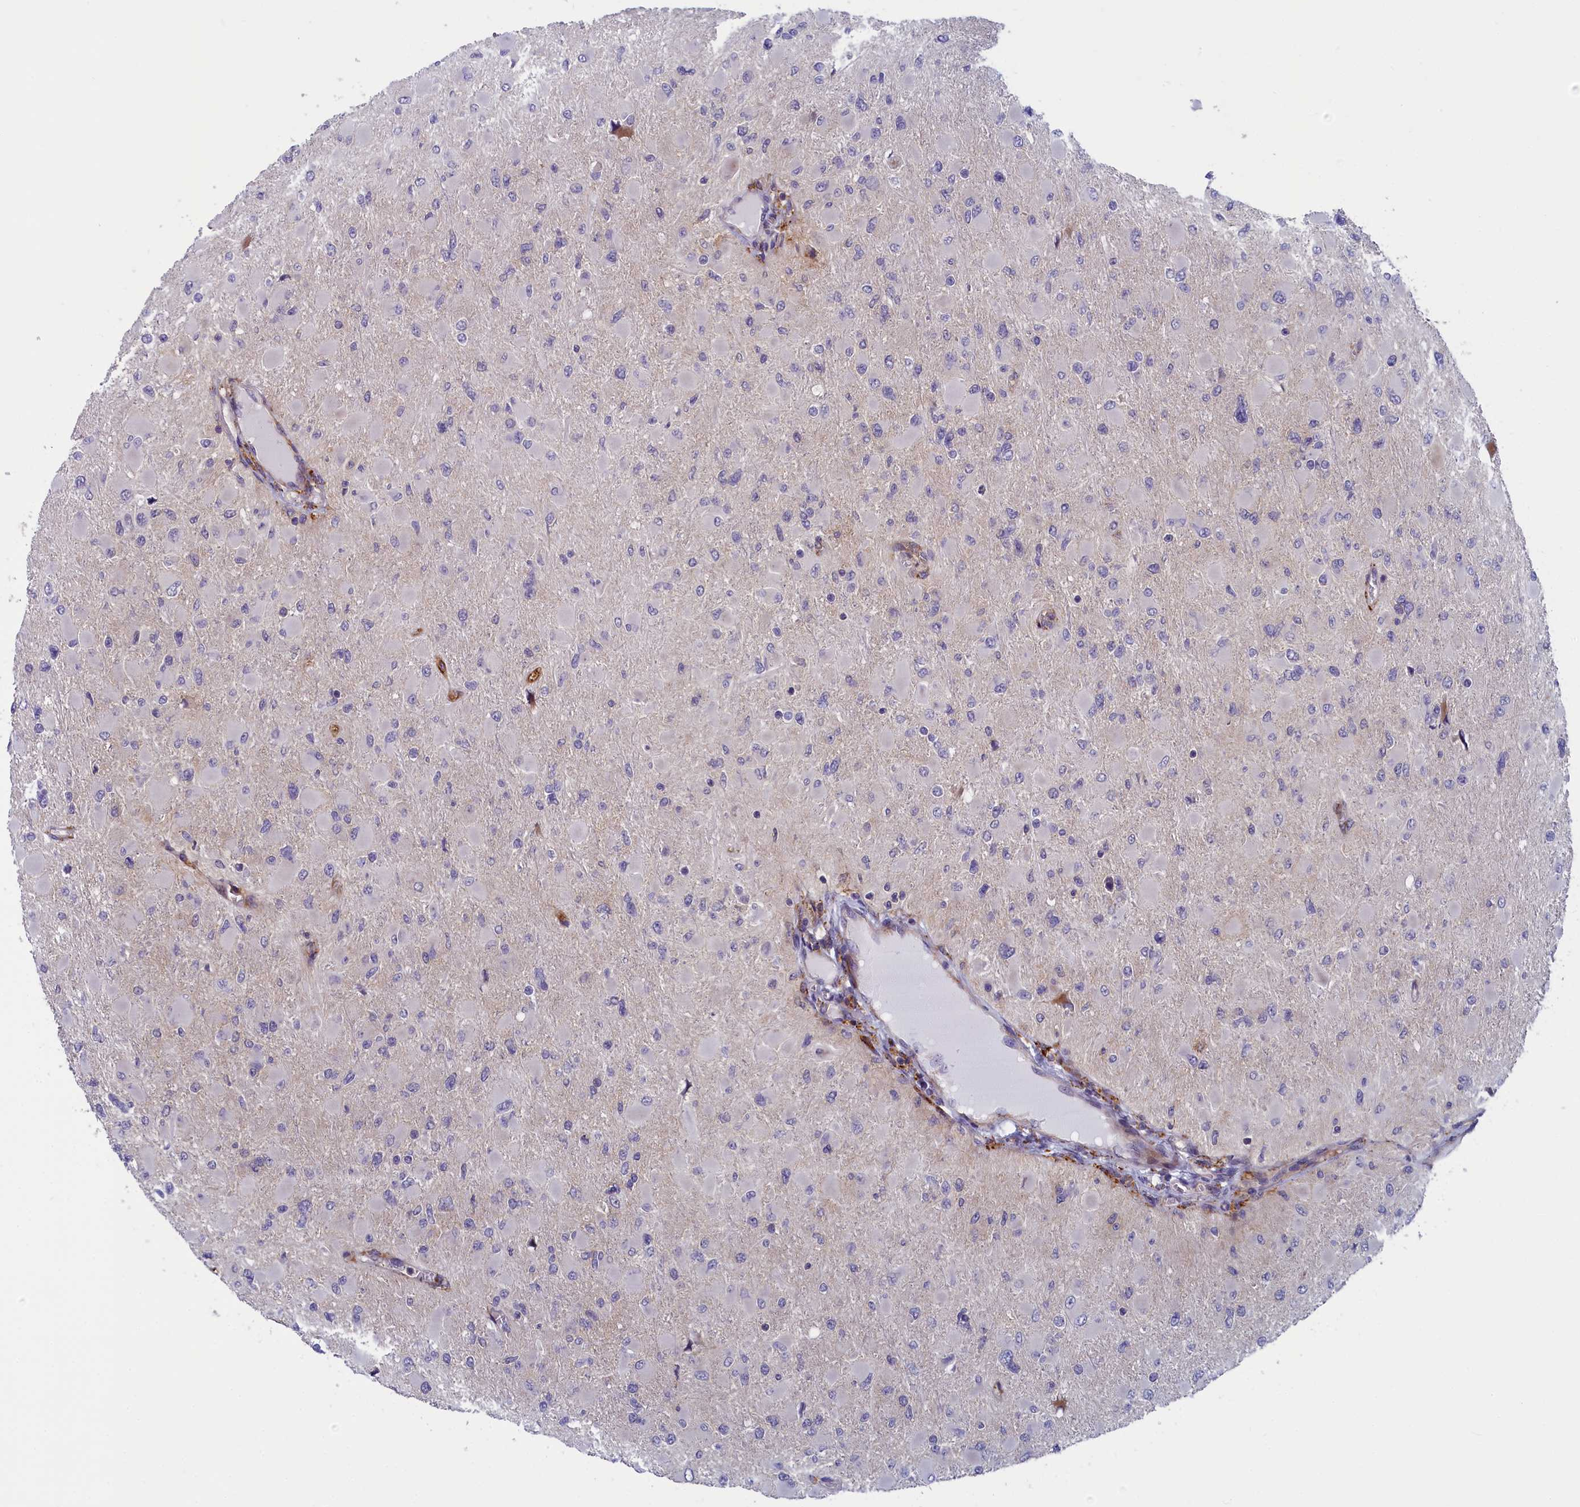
{"staining": {"intensity": "negative", "quantity": "none", "location": "none"}, "tissue": "glioma", "cell_type": "Tumor cells", "image_type": "cancer", "snomed": [{"axis": "morphology", "description": "Glioma, malignant, High grade"}, {"axis": "topography", "description": "Cerebral cortex"}], "caption": "A histopathology image of glioma stained for a protein exhibits no brown staining in tumor cells. (DAB (3,3'-diaminobenzidine) immunohistochemistry visualized using brightfield microscopy, high magnification).", "gene": "ANKRD39", "patient": {"sex": "female", "age": 36}}